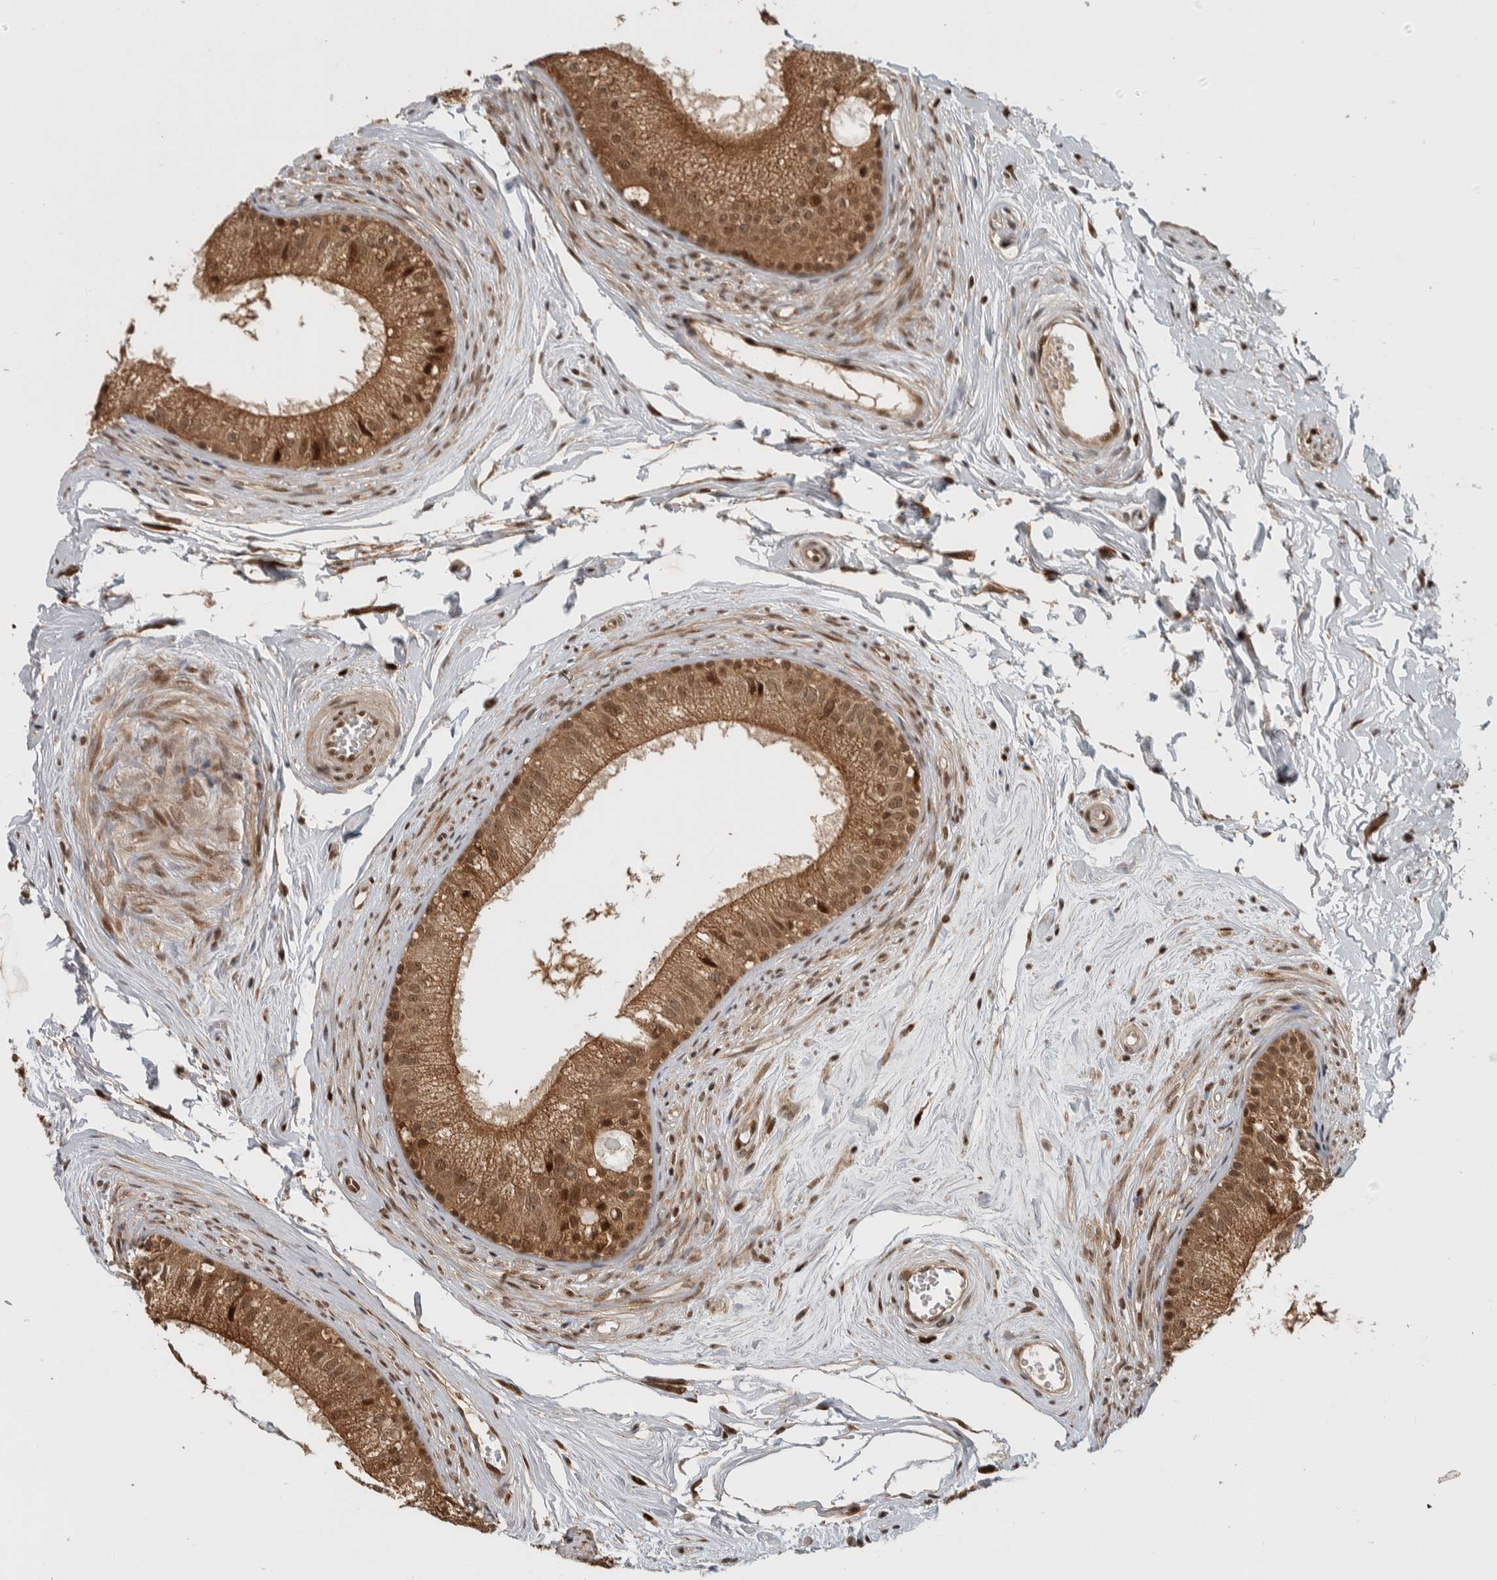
{"staining": {"intensity": "strong", "quantity": ">75%", "location": "cytoplasmic/membranous,nuclear"}, "tissue": "epididymis", "cell_type": "Glandular cells", "image_type": "normal", "snomed": [{"axis": "morphology", "description": "Normal tissue, NOS"}, {"axis": "topography", "description": "Epididymis"}], "caption": "IHC of normal epididymis exhibits high levels of strong cytoplasmic/membranous,nuclear staining in about >75% of glandular cells.", "gene": "RPS6KA4", "patient": {"sex": "male", "age": 56}}